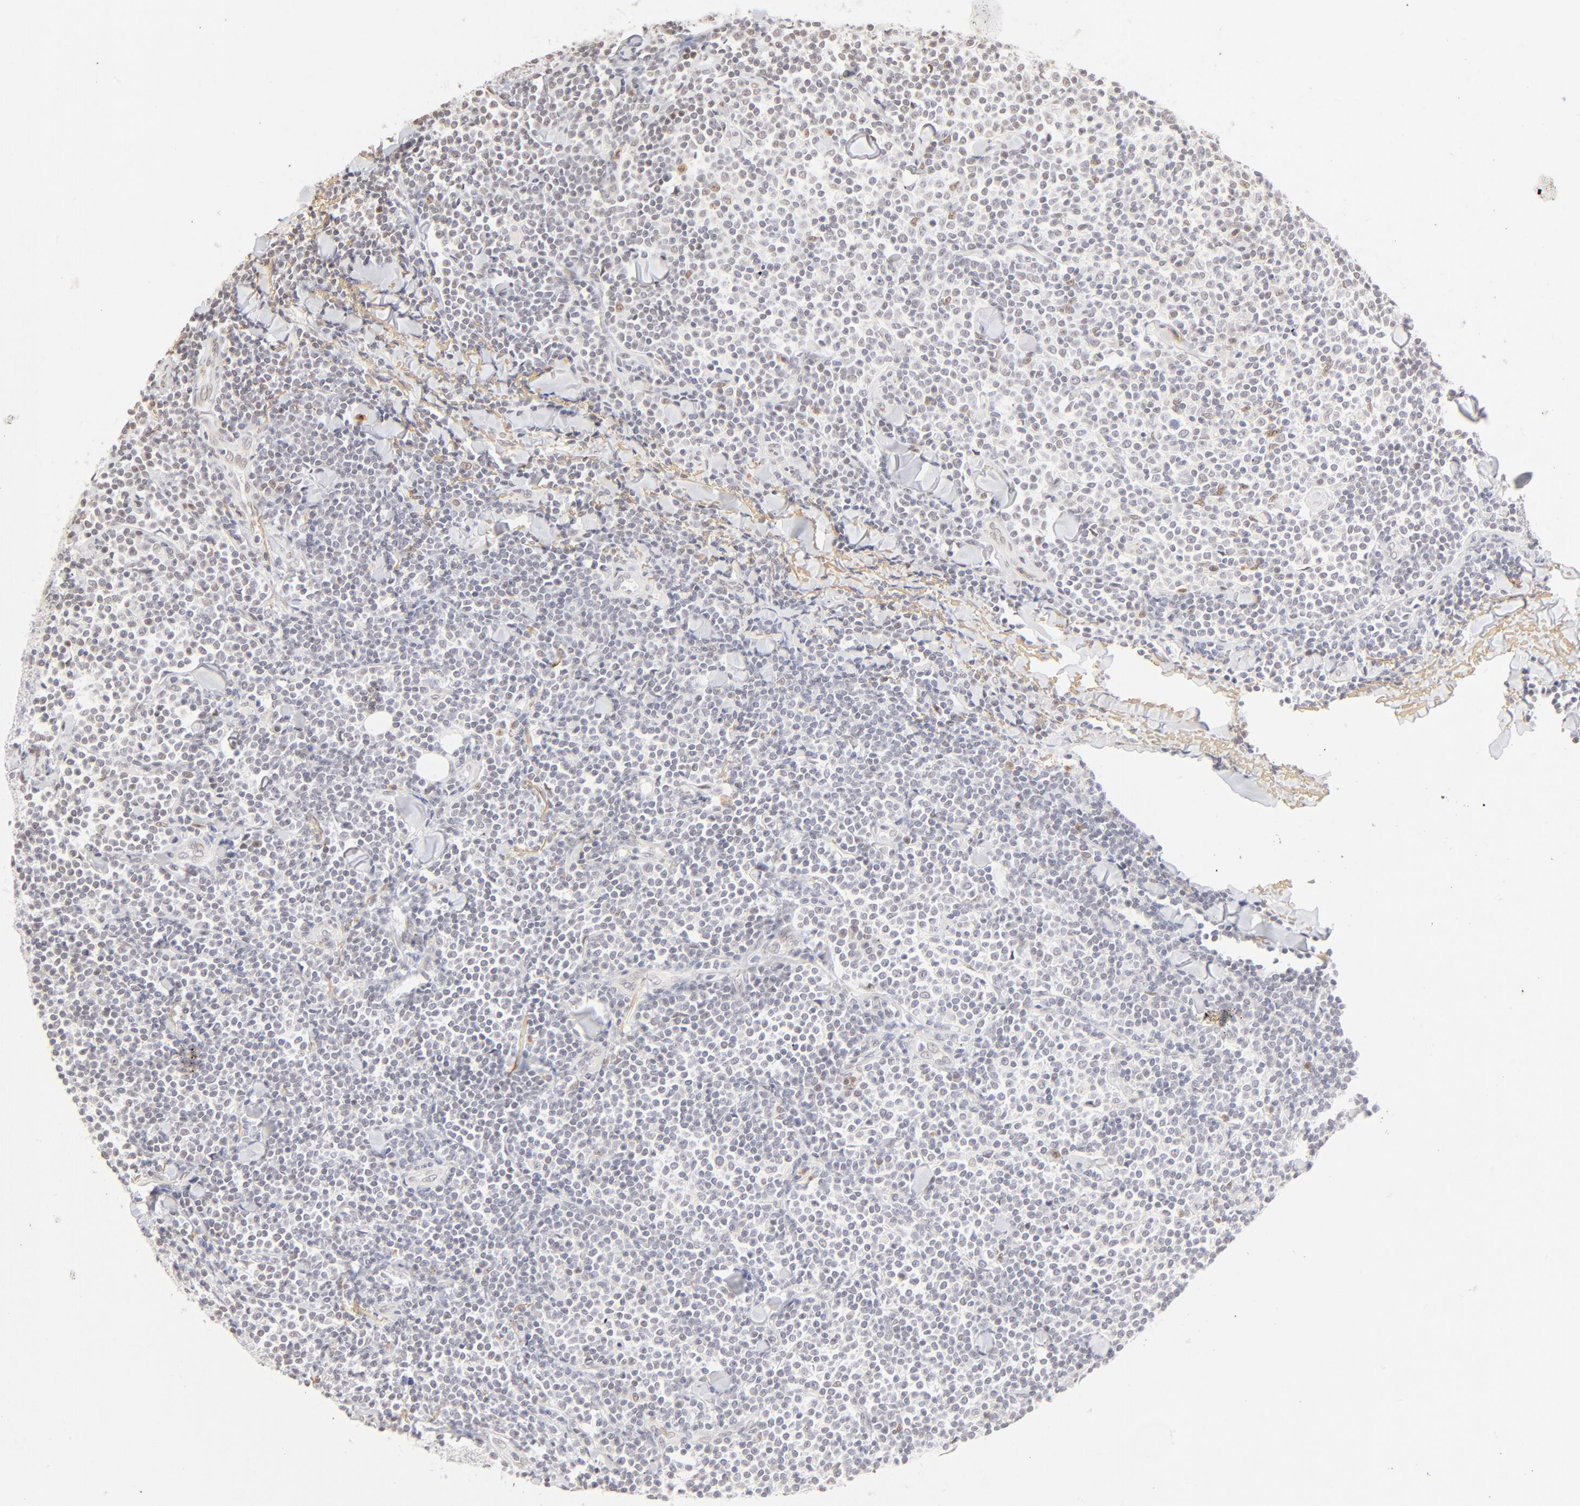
{"staining": {"intensity": "weak", "quantity": "<25%", "location": "nuclear"}, "tissue": "lymphoma", "cell_type": "Tumor cells", "image_type": "cancer", "snomed": [{"axis": "morphology", "description": "Malignant lymphoma, non-Hodgkin's type, Low grade"}, {"axis": "topography", "description": "Soft tissue"}], "caption": "This is an IHC micrograph of human lymphoma. There is no expression in tumor cells.", "gene": "PBX1", "patient": {"sex": "male", "age": 92}}